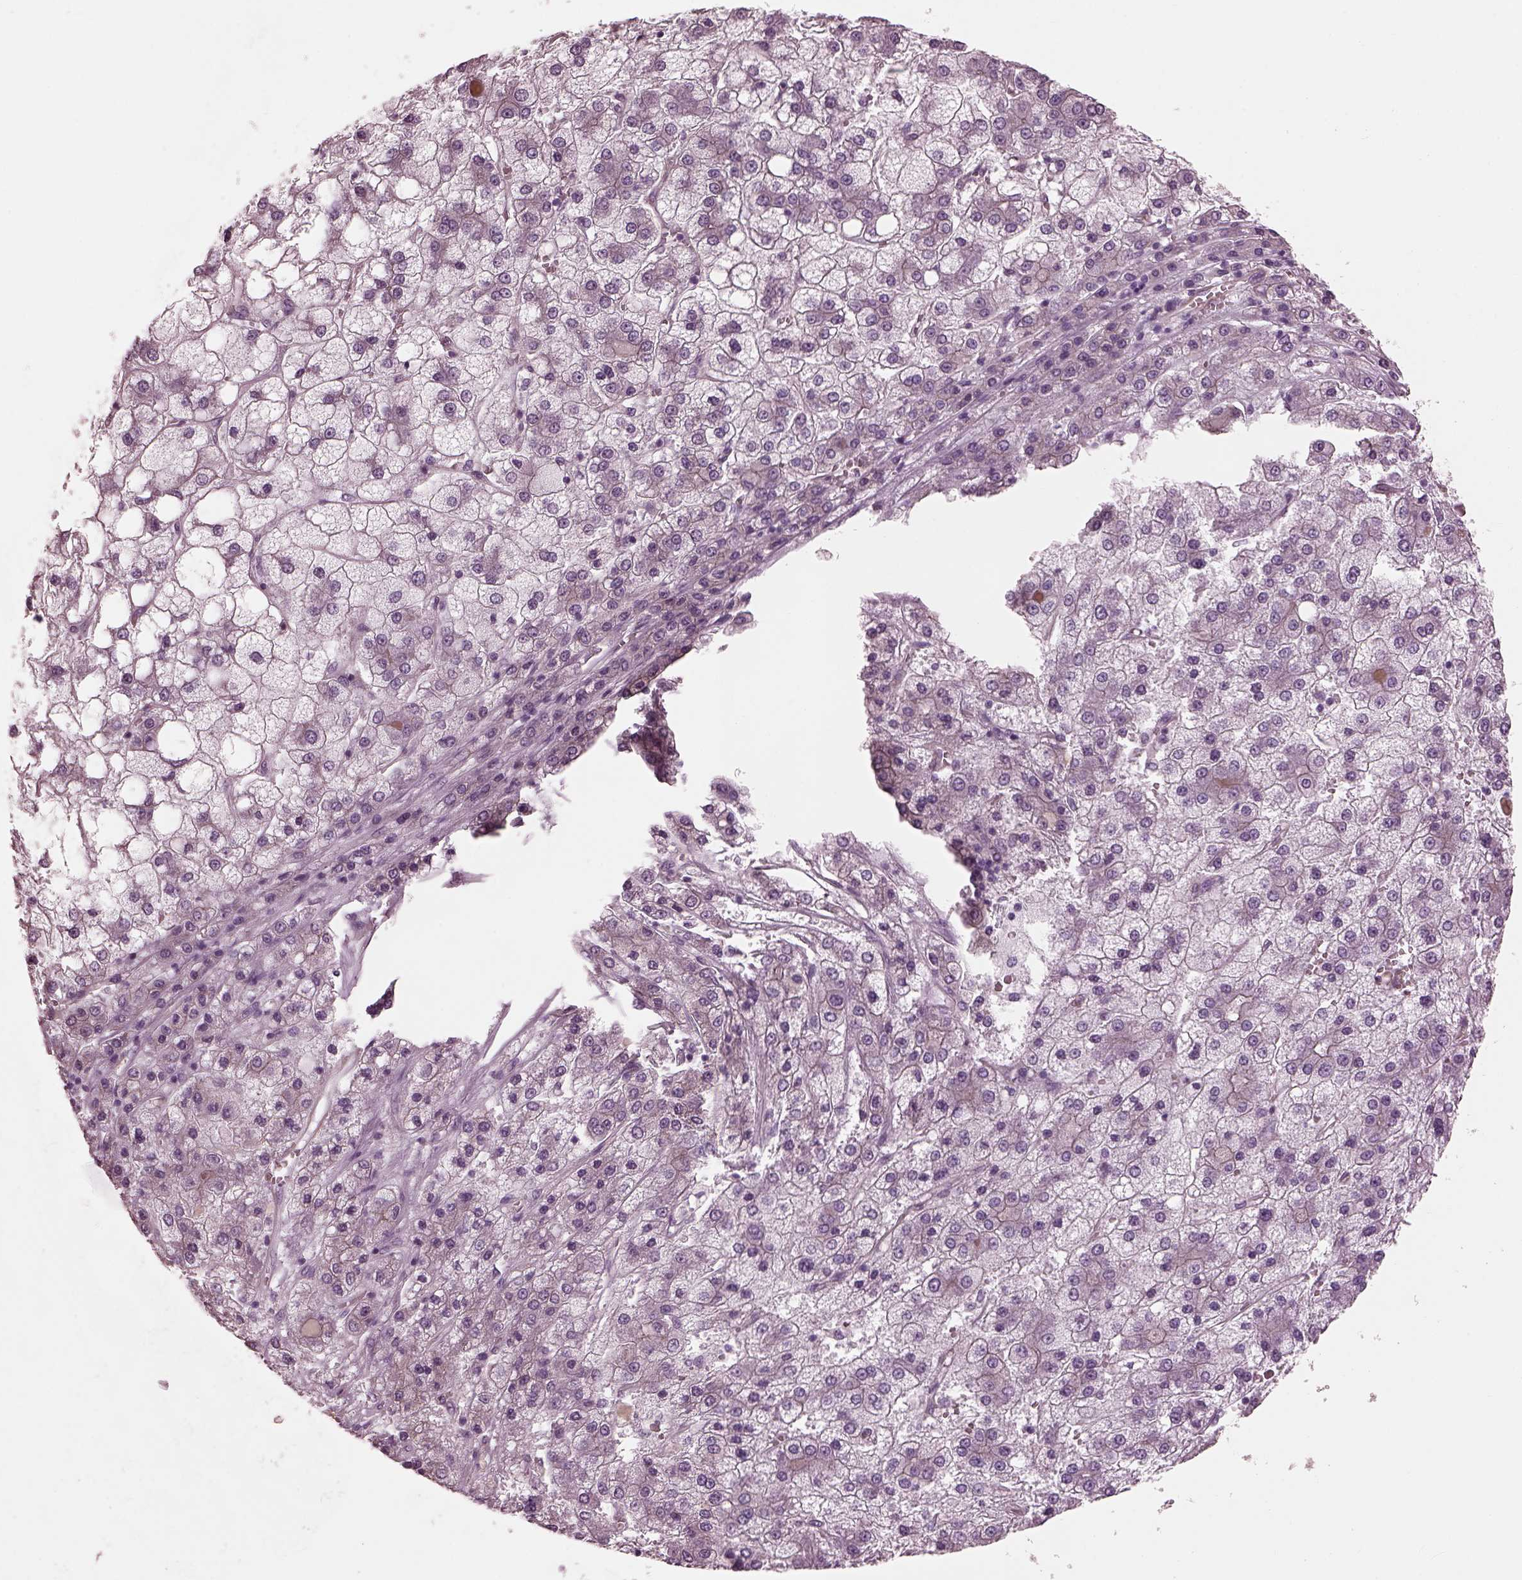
{"staining": {"intensity": "negative", "quantity": "none", "location": "none"}, "tissue": "liver cancer", "cell_type": "Tumor cells", "image_type": "cancer", "snomed": [{"axis": "morphology", "description": "Carcinoma, Hepatocellular, NOS"}, {"axis": "topography", "description": "Liver"}], "caption": "Immunohistochemistry of liver hepatocellular carcinoma exhibits no expression in tumor cells.", "gene": "BFSP1", "patient": {"sex": "male", "age": 73}}